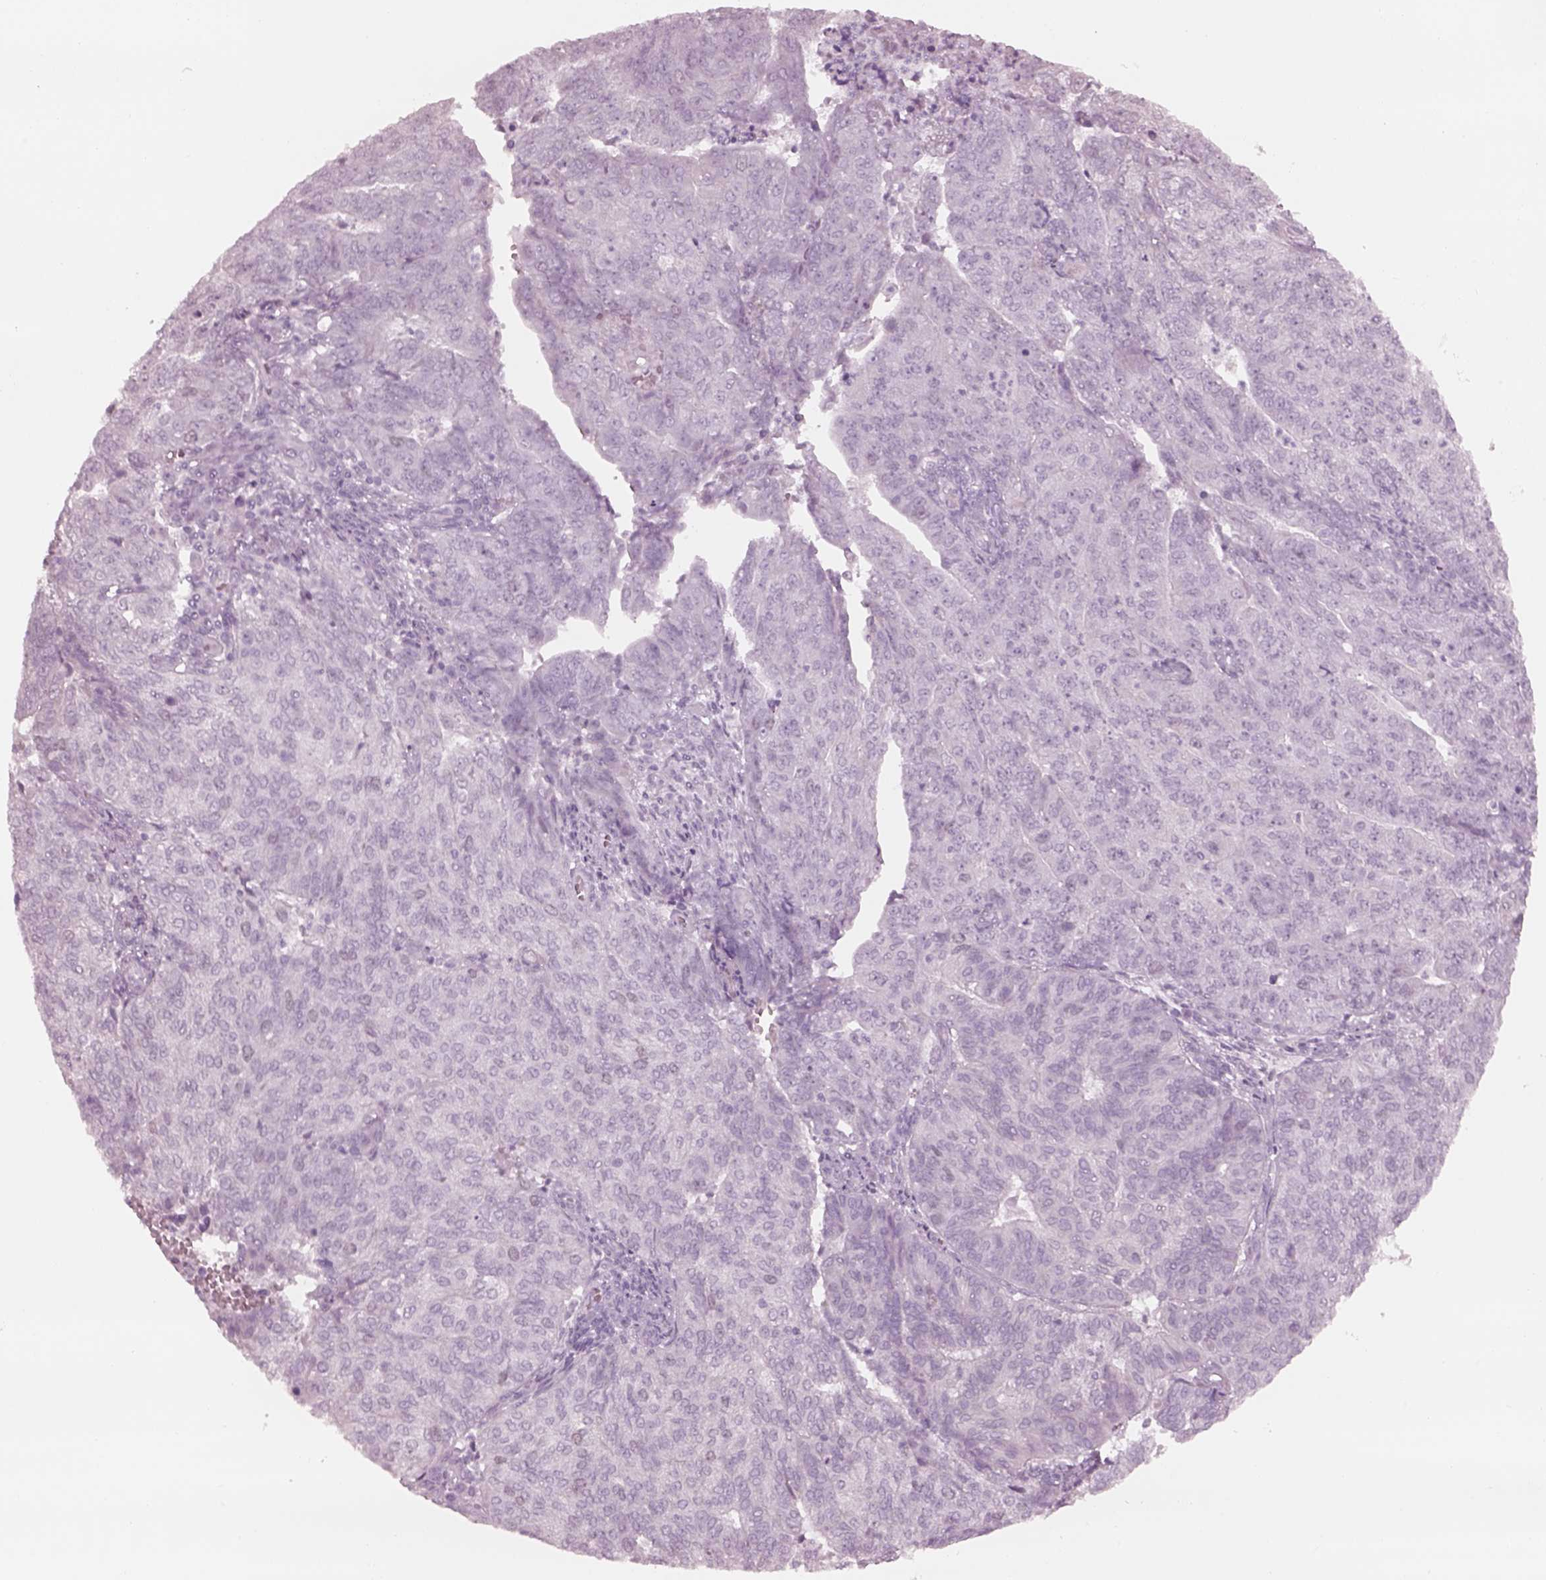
{"staining": {"intensity": "negative", "quantity": "none", "location": "none"}, "tissue": "endometrial cancer", "cell_type": "Tumor cells", "image_type": "cancer", "snomed": [{"axis": "morphology", "description": "Adenocarcinoma, NOS"}, {"axis": "topography", "description": "Endometrium"}], "caption": "DAB immunohistochemical staining of human endometrial cancer displays no significant expression in tumor cells.", "gene": "KRTAP24-1", "patient": {"sex": "female", "age": 82}}